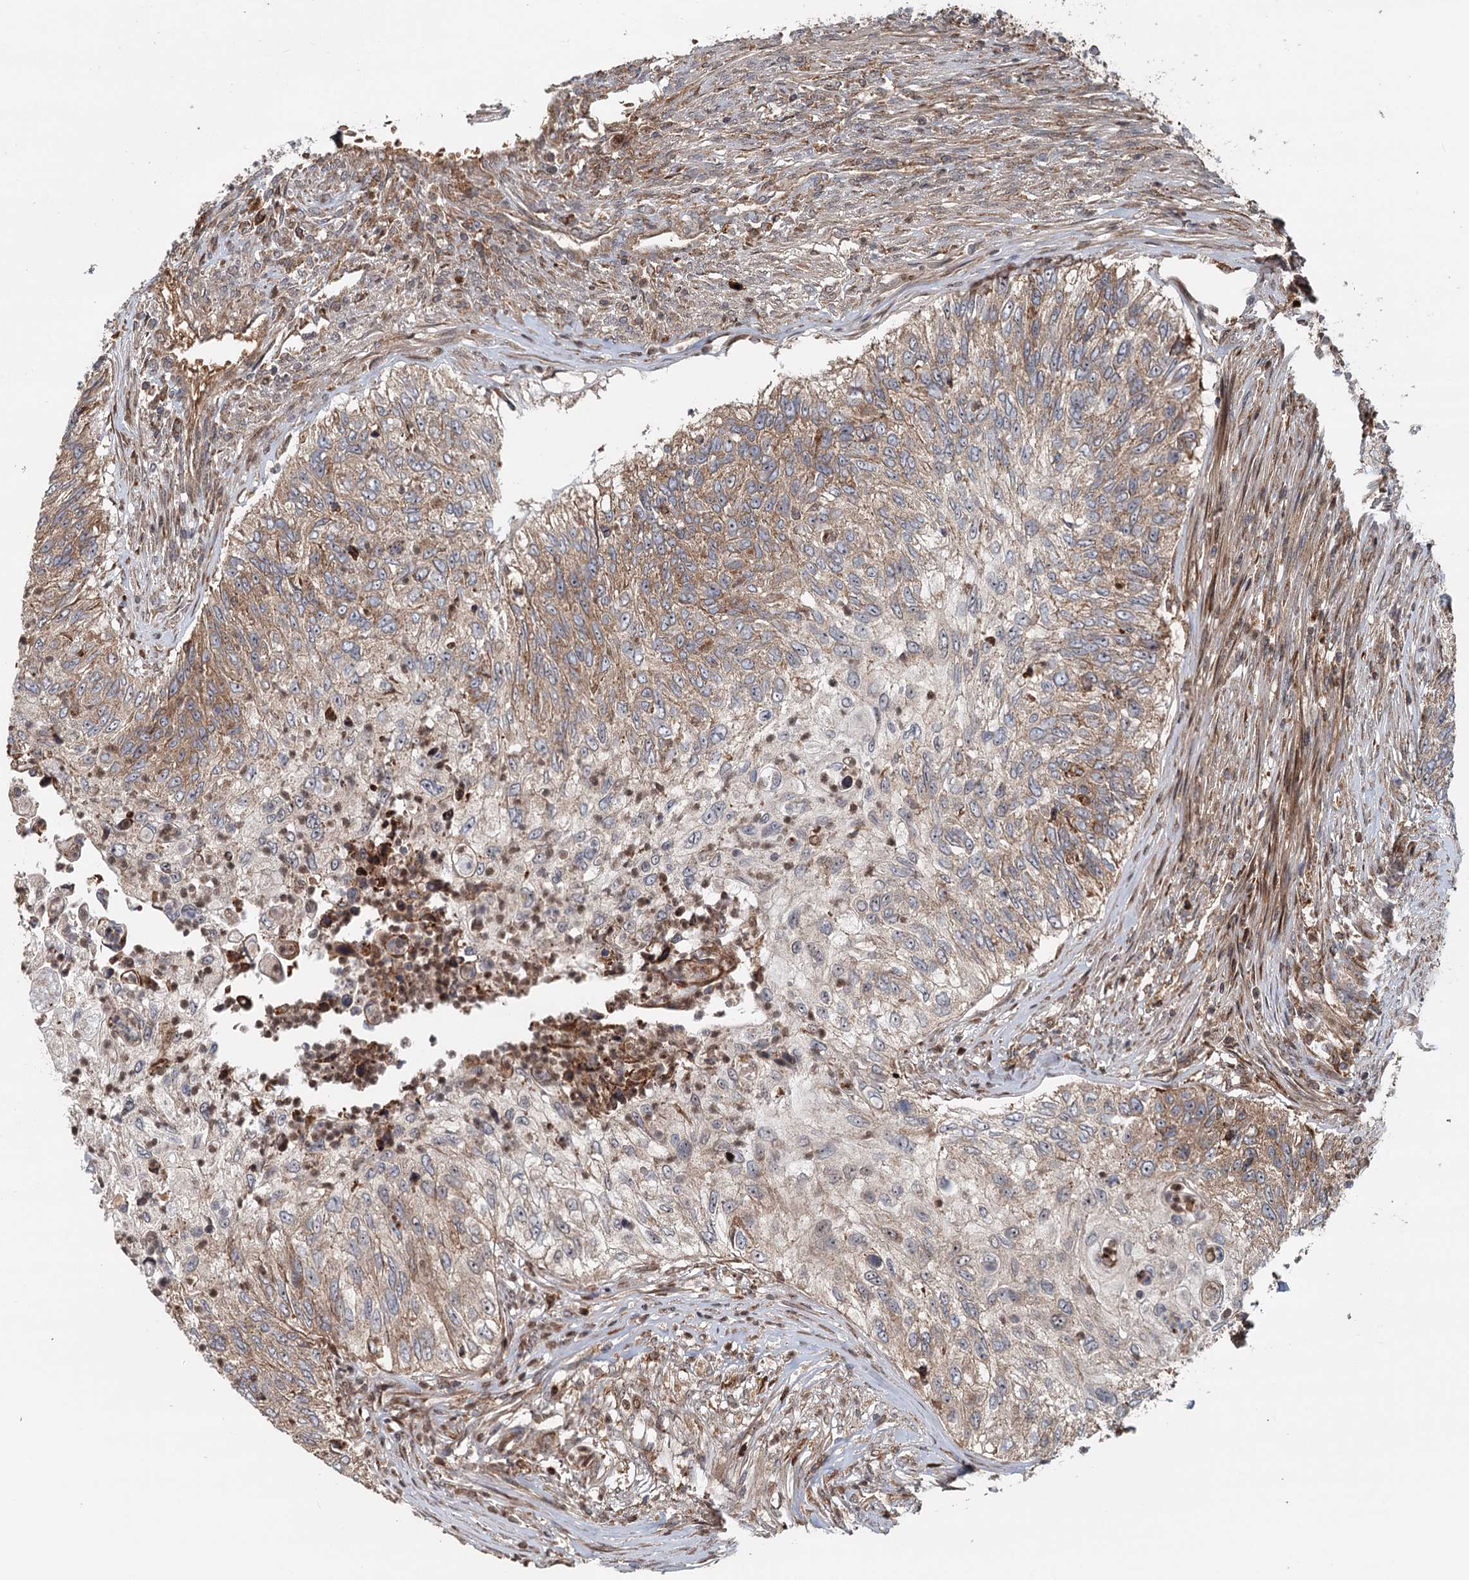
{"staining": {"intensity": "moderate", "quantity": "25%-75%", "location": "cytoplasmic/membranous"}, "tissue": "urothelial cancer", "cell_type": "Tumor cells", "image_type": "cancer", "snomed": [{"axis": "morphology", "description": "Urothelial carcinoma, High grade"}, {"axis": "topography", "description": "Urinary bladder"}], "caption": "An IHC histopathology image of tumor tissue is shown. Protein staining in brown labels moderate cytoplasmic/membranous positivity in high-grade urothelial carcinoma within tumor cells.", "gene": "RNF111", "patient": {"sex": "female", "age": 60}}